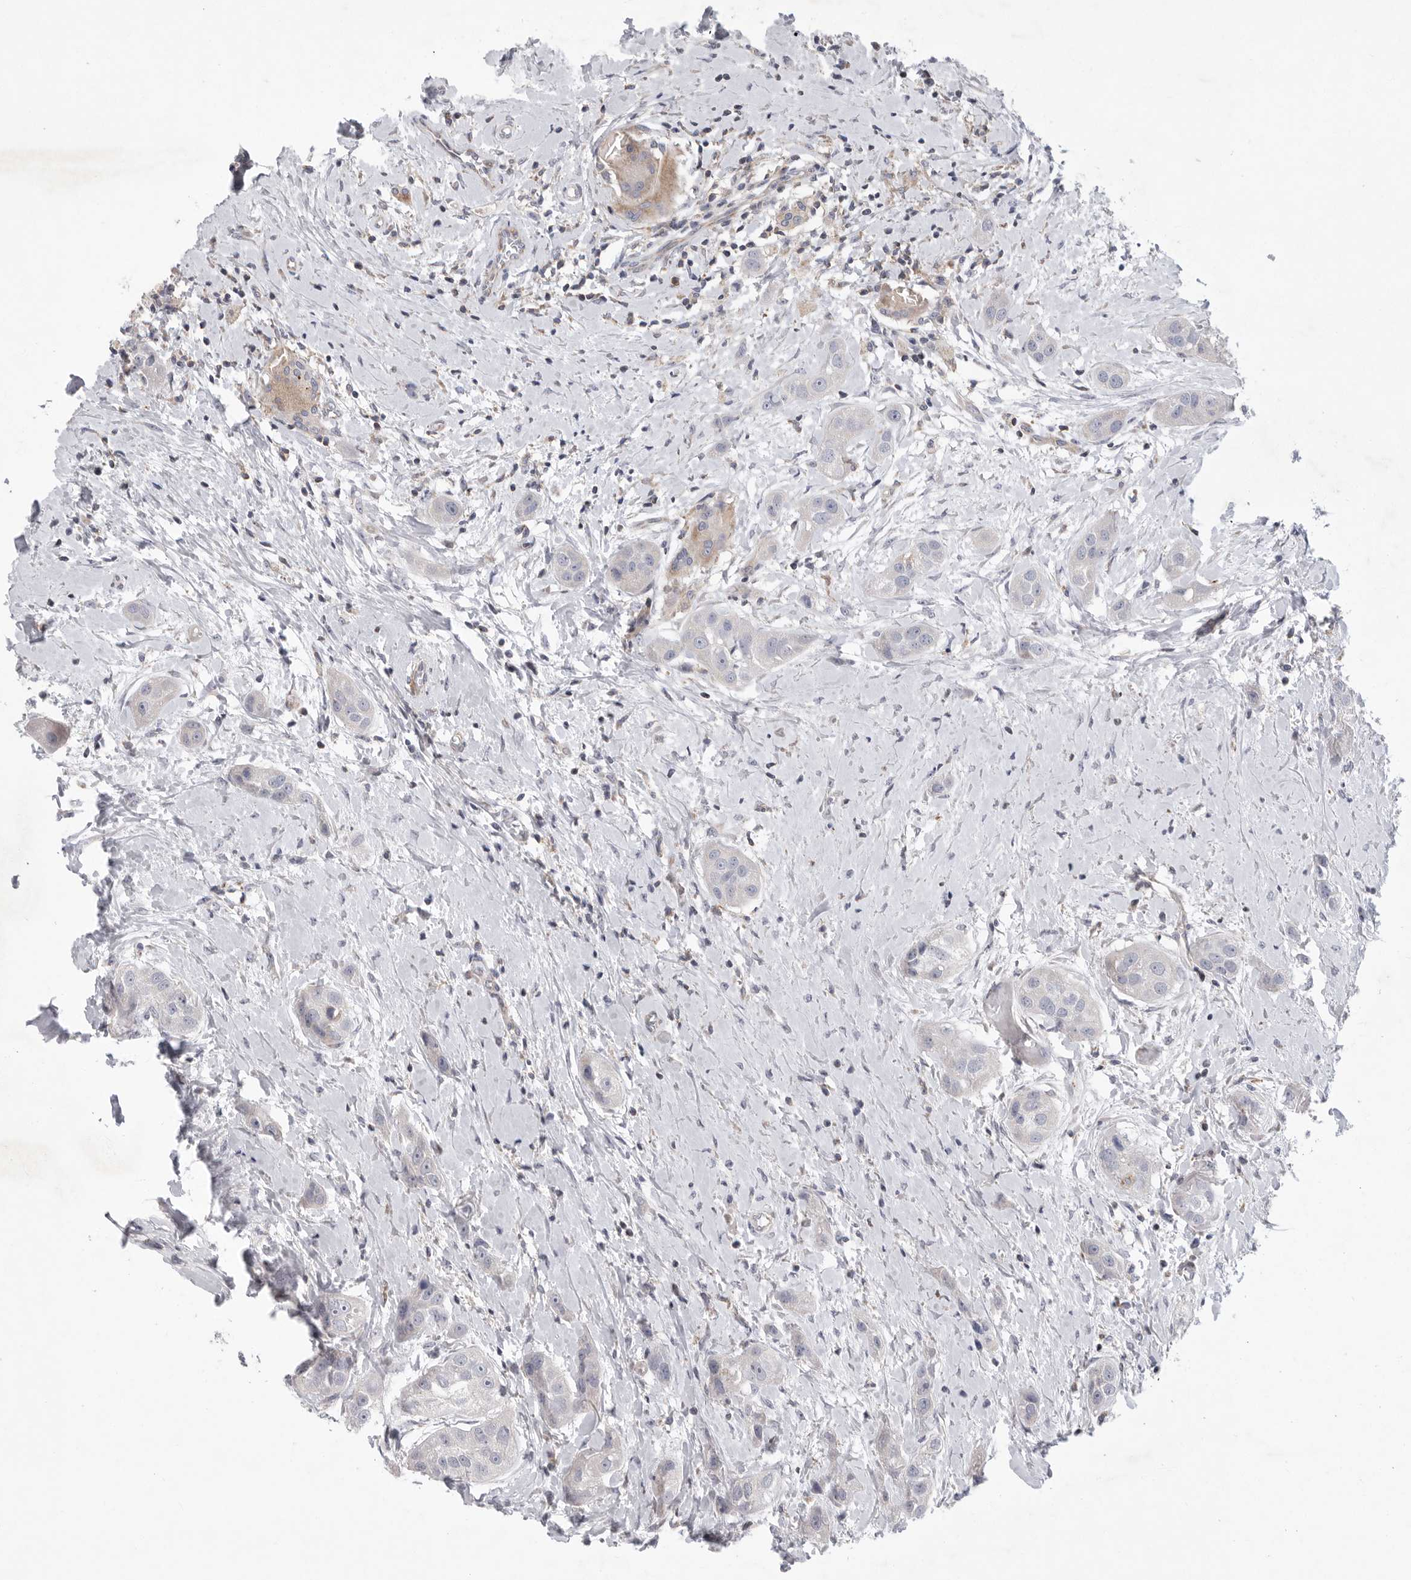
{"staining": {"intensity": "negative", "quantity": "none", "location": "none"}, "tissue": "head and neck cancer", "cell_type": "Tumor cells", "image_type": "cancer", "snomed": [{"axis": "morphology", "description": "Normal tissue, NOS"}, {"axis": "morphology", "description": "Squamous cell carcinoma, NOS"}, {"axis": "topography", "description": "Skeletal muscle"}, {"axis": "topography", "description": "Head-Neck"}], "caption": "Protein analysis of head and neck squamous cell carcinoma displays no significant positivity in tumor cells. (IHC, brightfield microscopy, high magnification).", "gene": "MPZL1", "patient": {"sex": "male", "age": 51}}